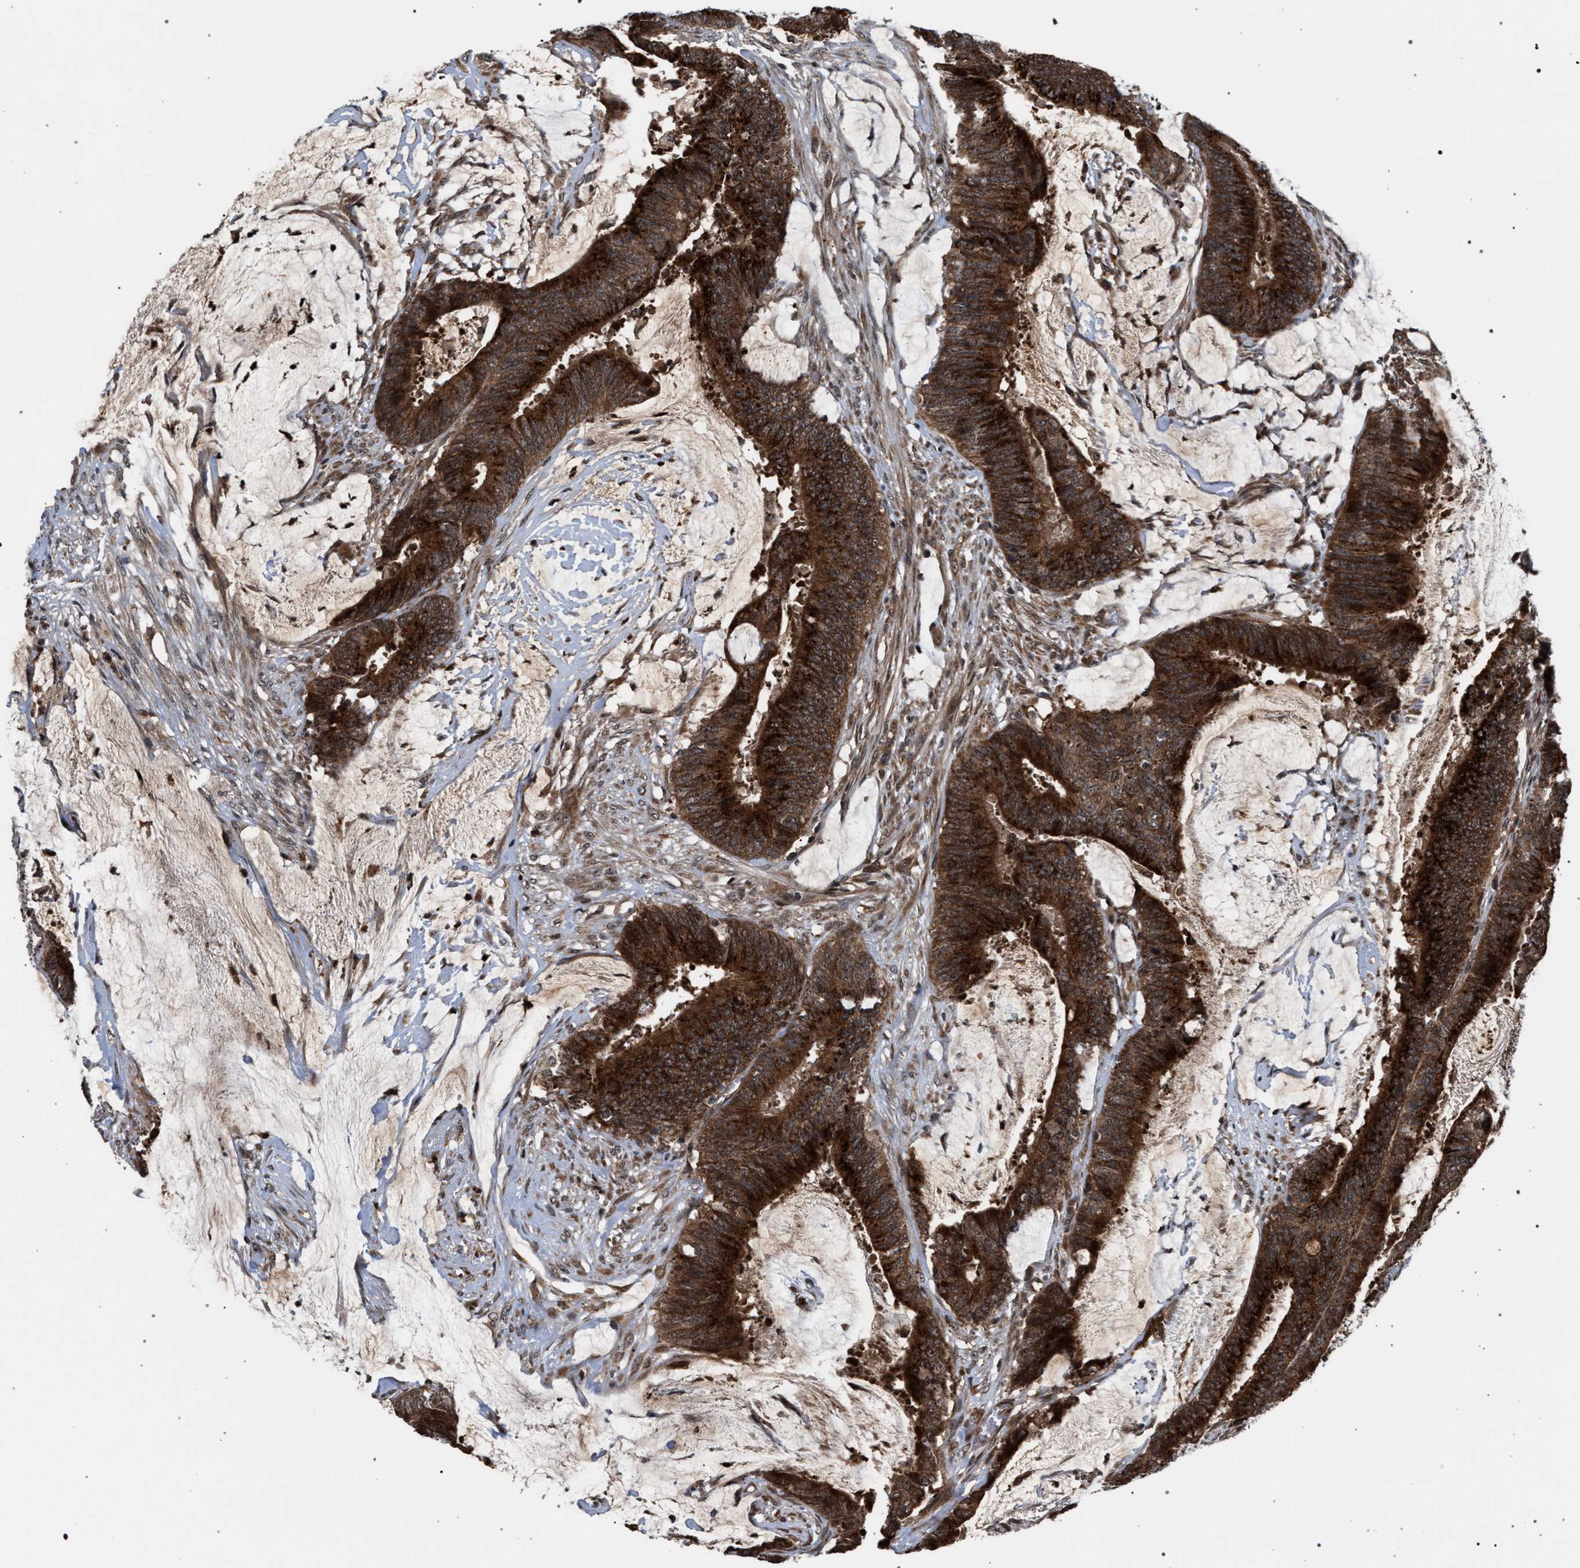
{"staining": {"intensity": "strong", "quantity": ">75%", "location": "cytoplasmic/membranous"}, "tissue": "colorectal cancer", "cell_type": "Tumor cells", "image_type": "cancer", "snomed": [{"axis": "morphology", "description": "Adenocarcinoma, NOS"}, {"axis": "topography", "description": "Rectum"}], "caption": "A micrograph of human adenocarcinoma (colorectal) stained for a protein reveals strong cytoplasmic/membranous brown staining in tumor cells. The staining is performed using DAB brown chromogen to label protein expression. The nuclei are counter-stained blue using hematoxylin.", "gene": "IRAK4", "patient": {"sex": "female", "age": 66}}